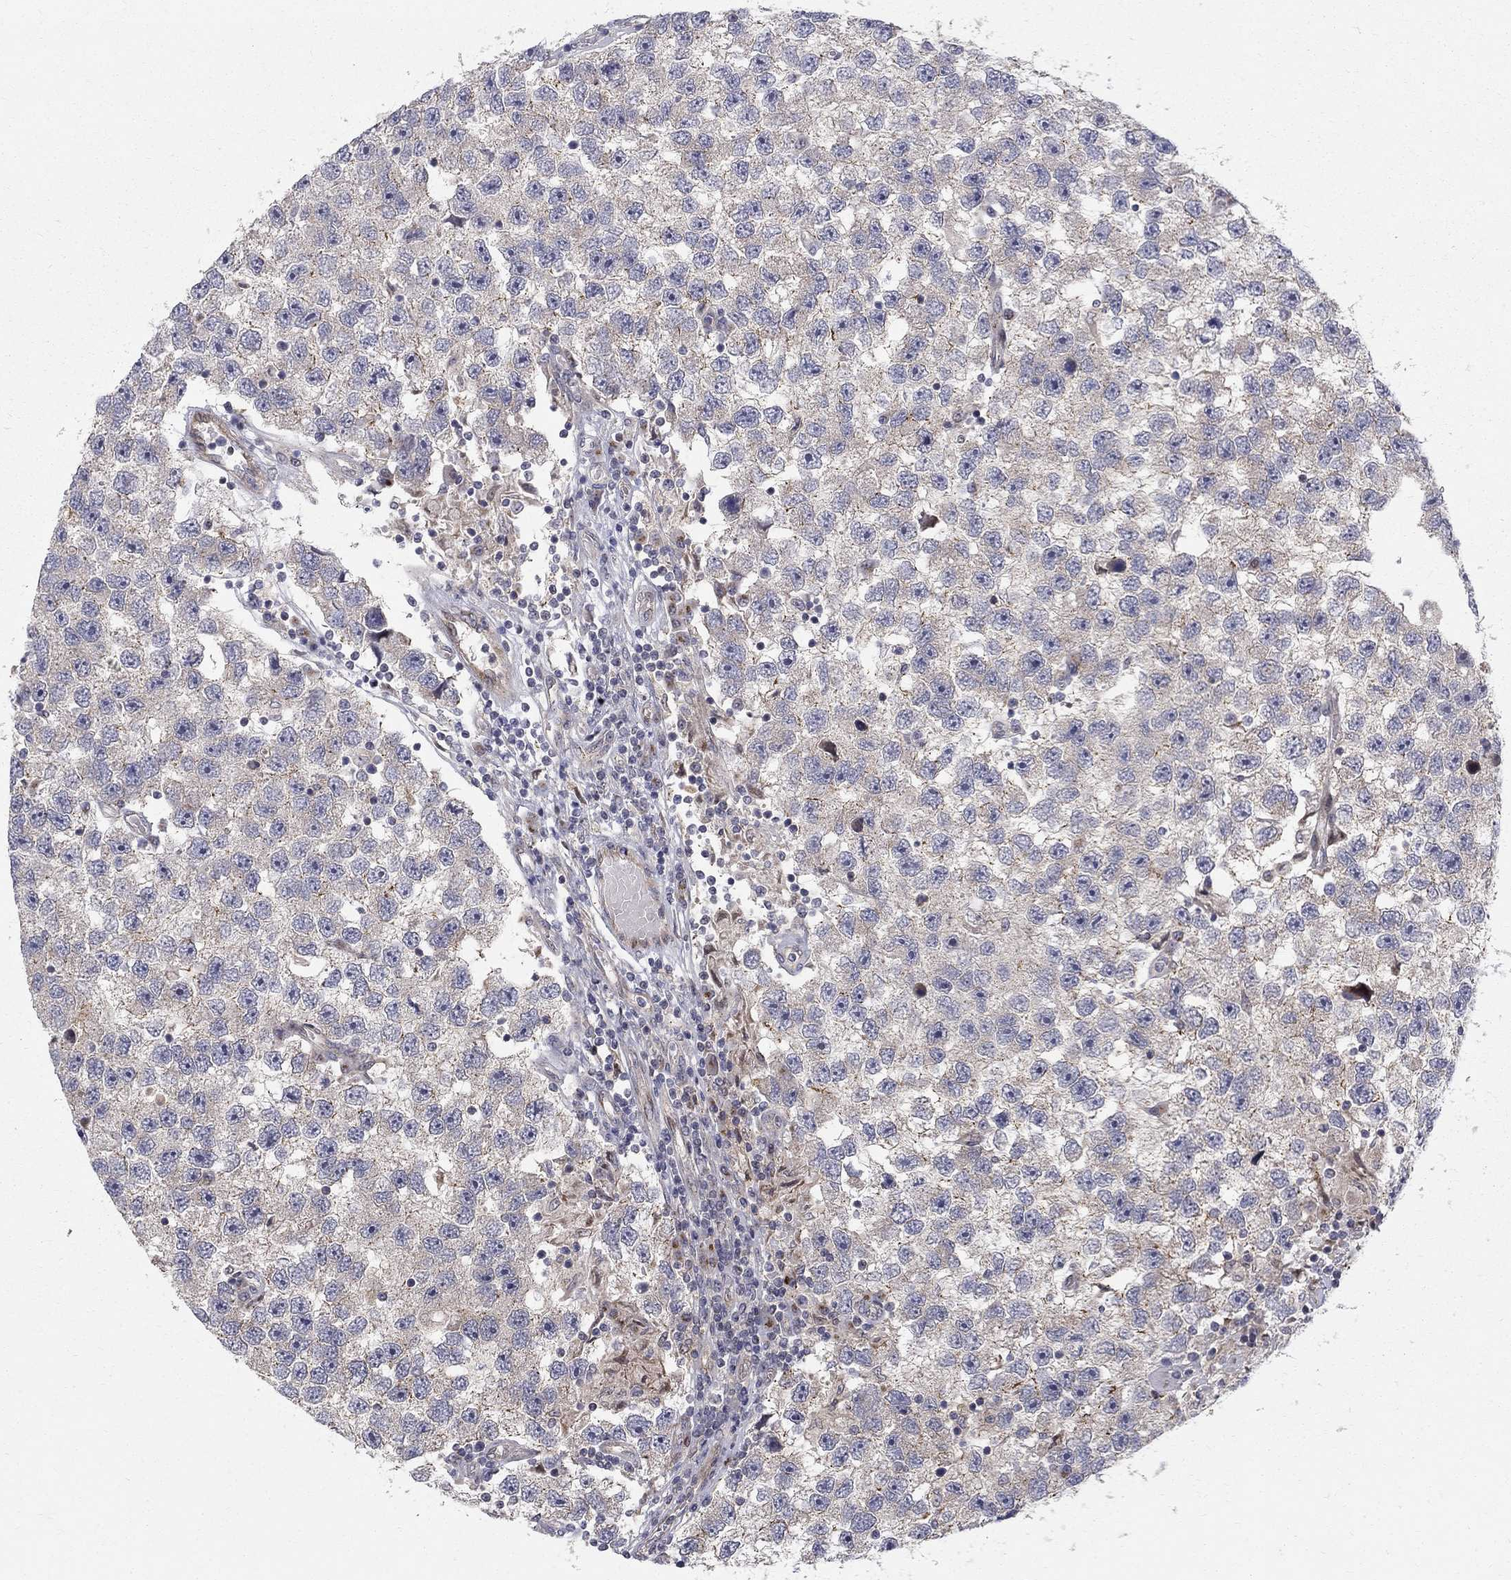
{"staining": {"intensity": "weak", "quantity": "<25%", "location": "cytoplasmic/membranous"}, "tissue": "testis cancer", "cell_type": "Tumor cells", "image_type": "cancer", "snomed": [{"axis": "morphology", "description": "Seminoma, NOS"}, {"axis": "topography", "description": "Testis"}], "caption": "An image of human testis cancer (seminoma) is negative for staining in tumor cells.", "gene": "WDR19", "patient": {"sex": "male", "age": 26}}